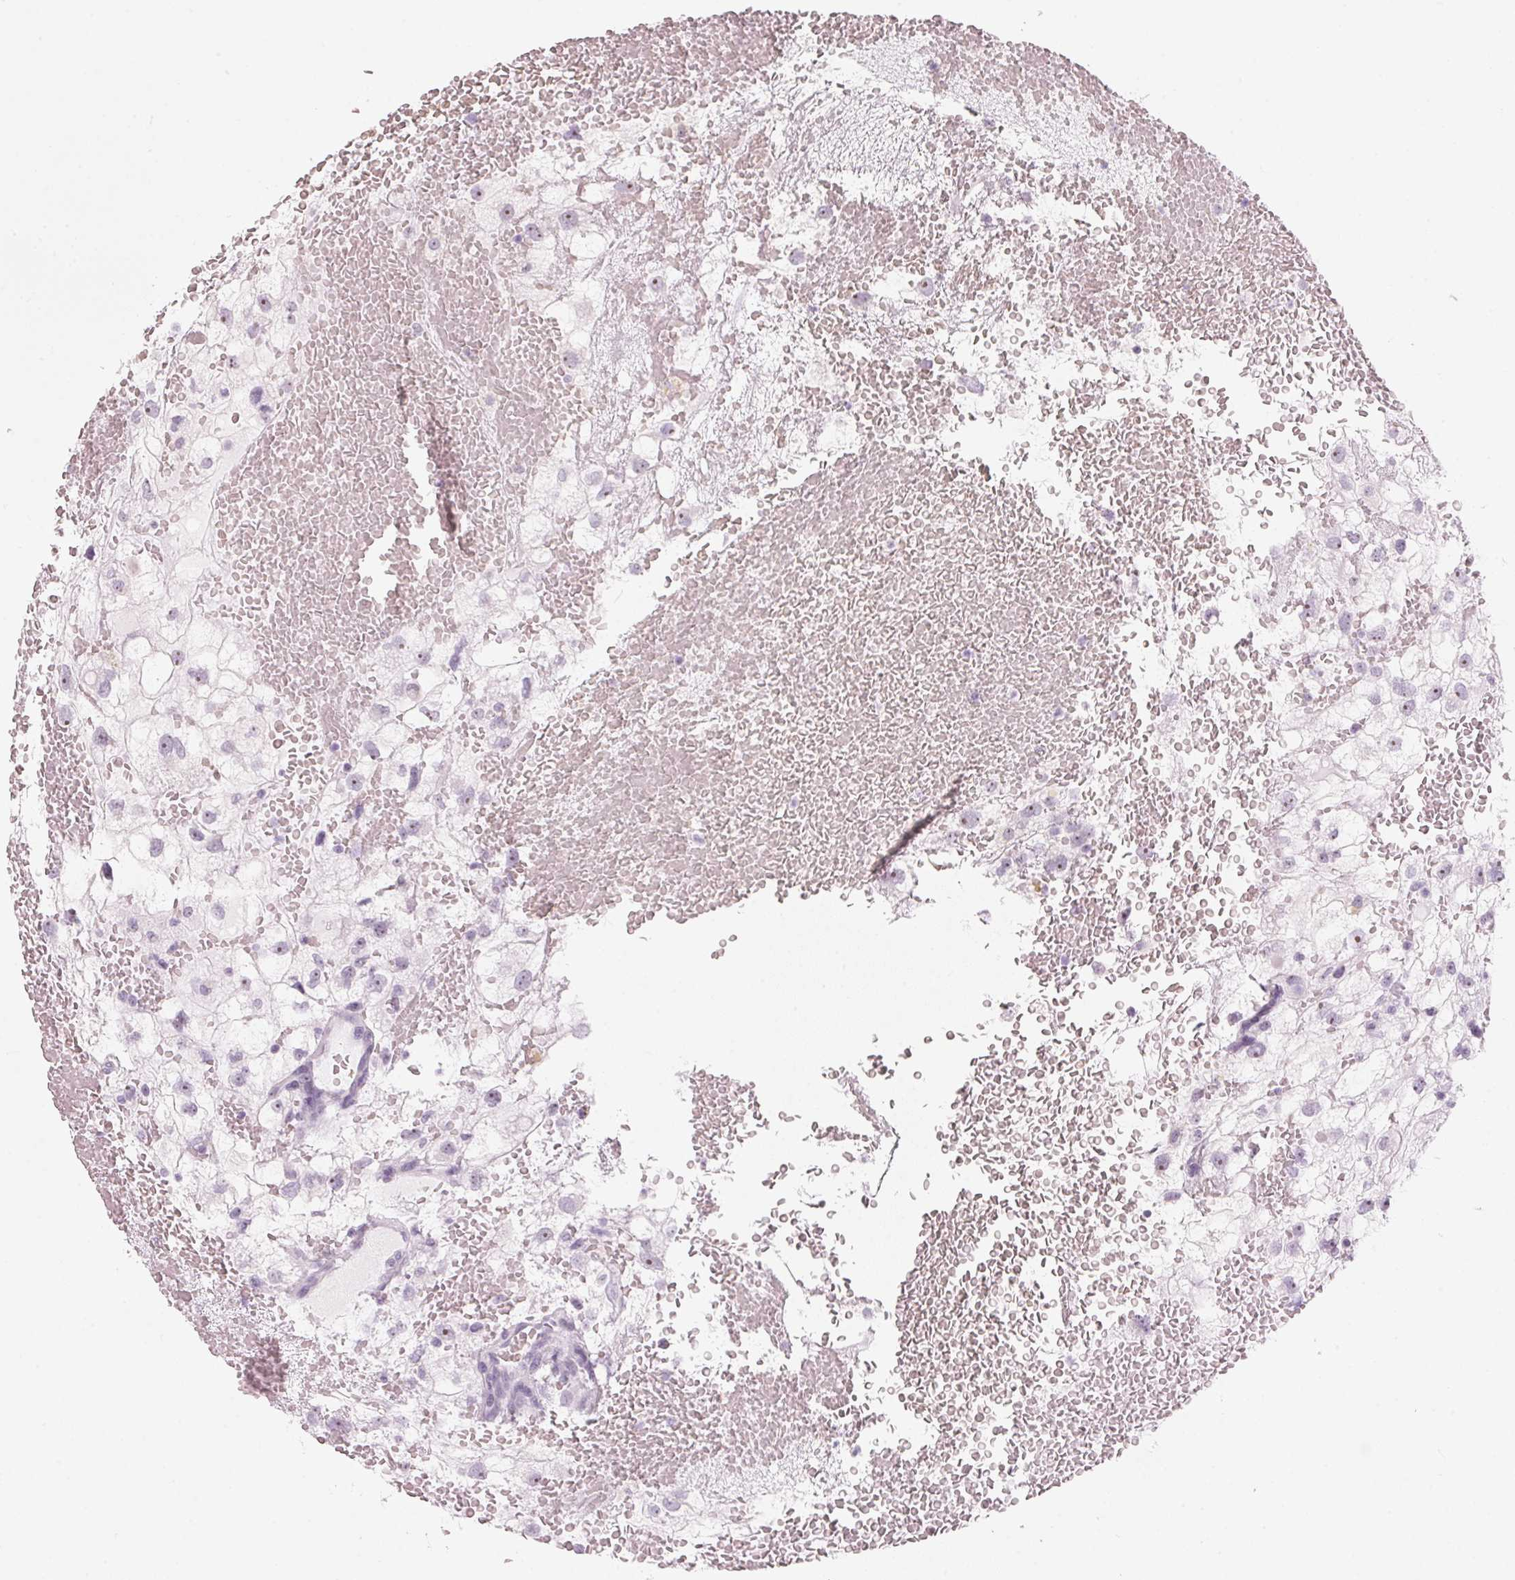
{"staining": {"intensity": "weak", "quantity": "<25%", "location": "nuclear"}, "tissue": "renal cancer", "cell_type": "Tumor cells", "image_type": "cancer", "snomed": [{"axis": "morphology", "description": "Adenocarcinoma, NOS"}, {"axis": "topography", "description": "Kidney"}], "caption": "This micrograph is of adenocarcinoma (renal) stained with IHC to label a protein in brown with the nuclei are counter-stained blue. There is no staining in tumor cells. (IHC, brightfield microscopy, high magnification).", "gene": "DNTTIP2", "patient": {"sex": "male", "age": 59}}